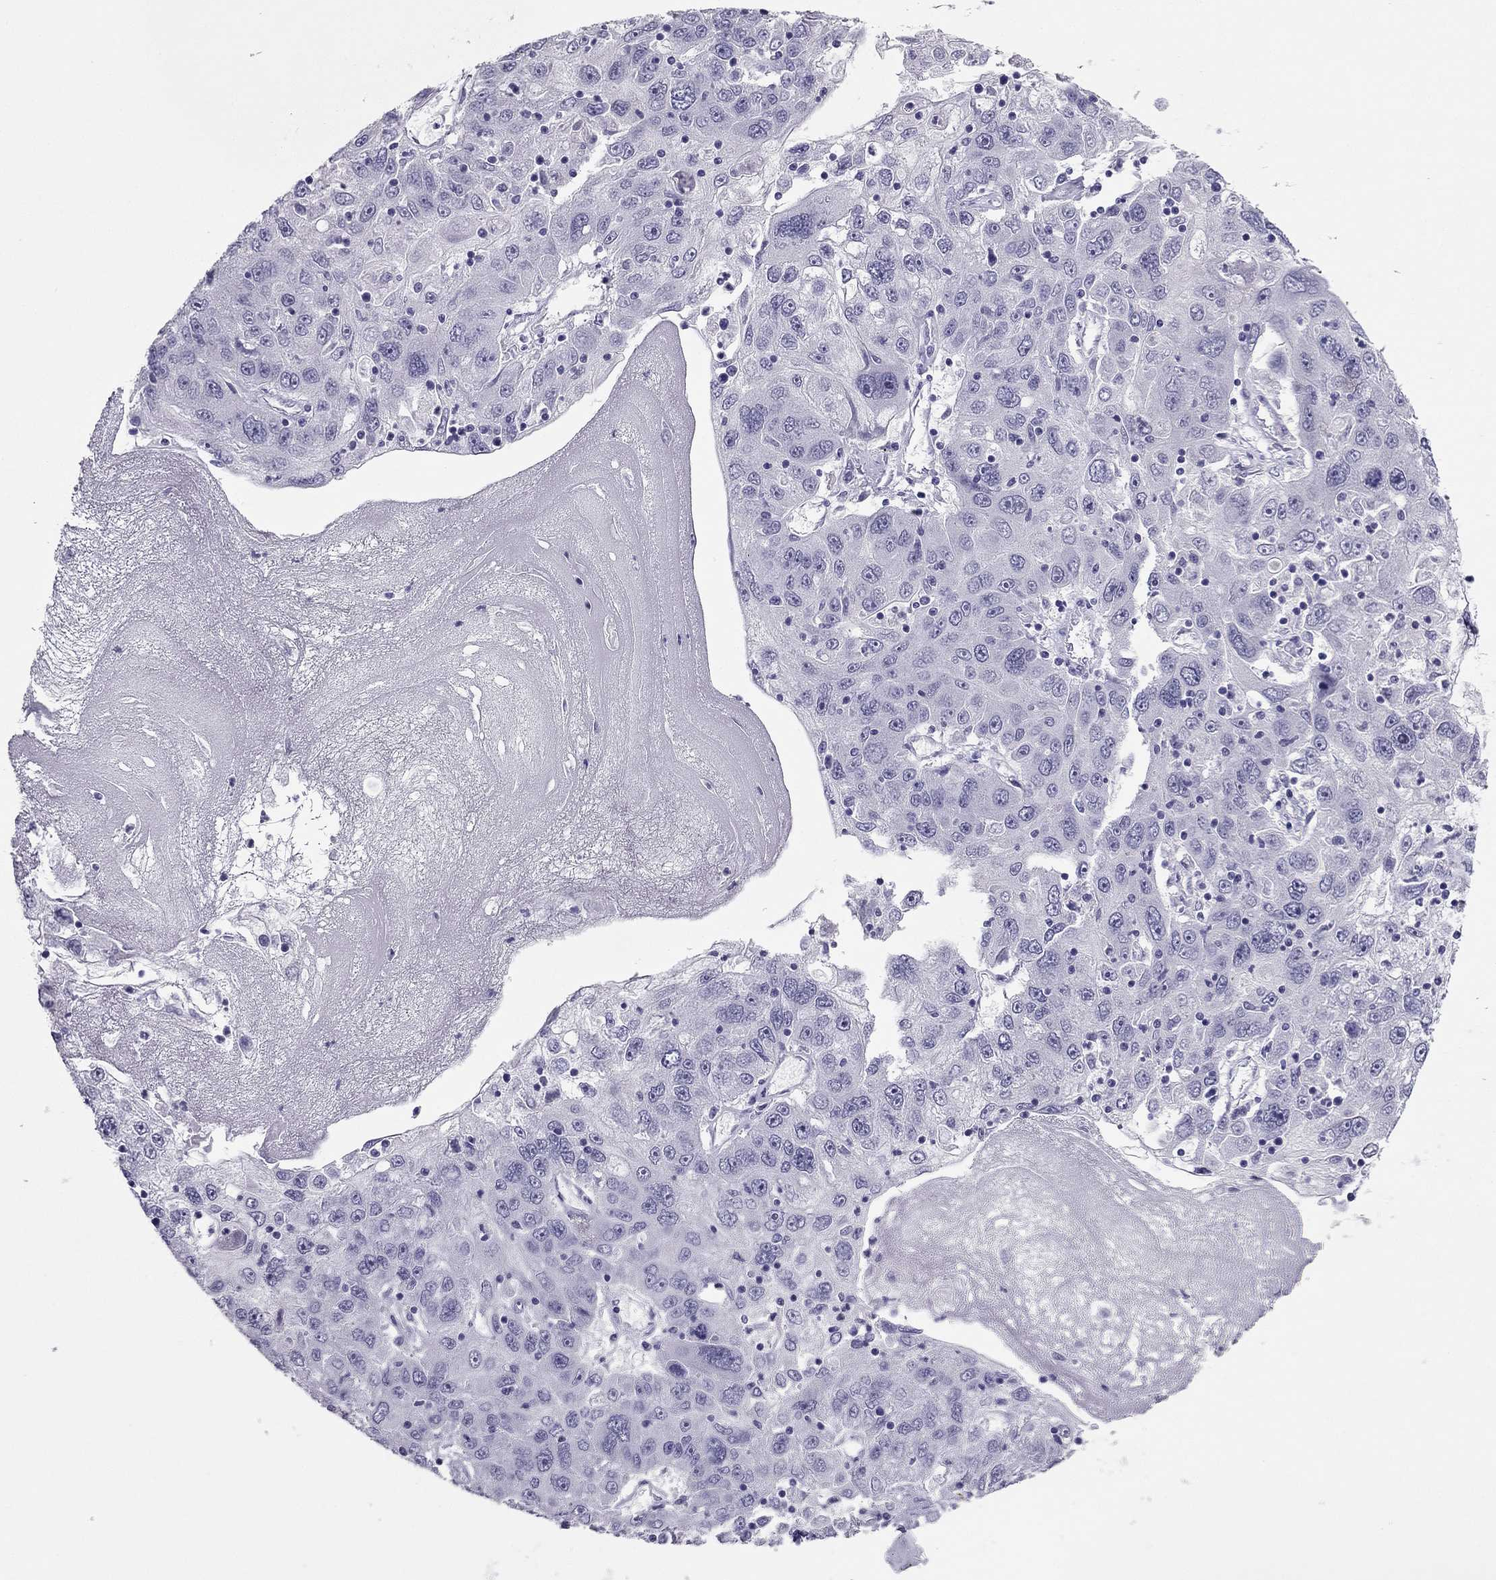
{"staining": {"intensity": "negative", "quantity": "none", "location": "none"}, "tissue": "stomach cancer", "cell_type": "Tumor cells", "image_type": "cancer", "snomed": [{"axis": "morphology", "description": "Adenocarcinoma, NOS"}, {"axis": "topography", "description": "Stomach"}], "caption": "Immunohistochemistry (IHC) micrograph of adenocarcinoma (stomach) stained for a protein (brown), which demonstrates no positivity in tumor cells. Brightfield microscopy of IHC stained with DAB (brown) and hematoxylin (blue), captured at high magnification.", "gene": "PDE6A", "patient": {"sex": "male", "age": 56}}